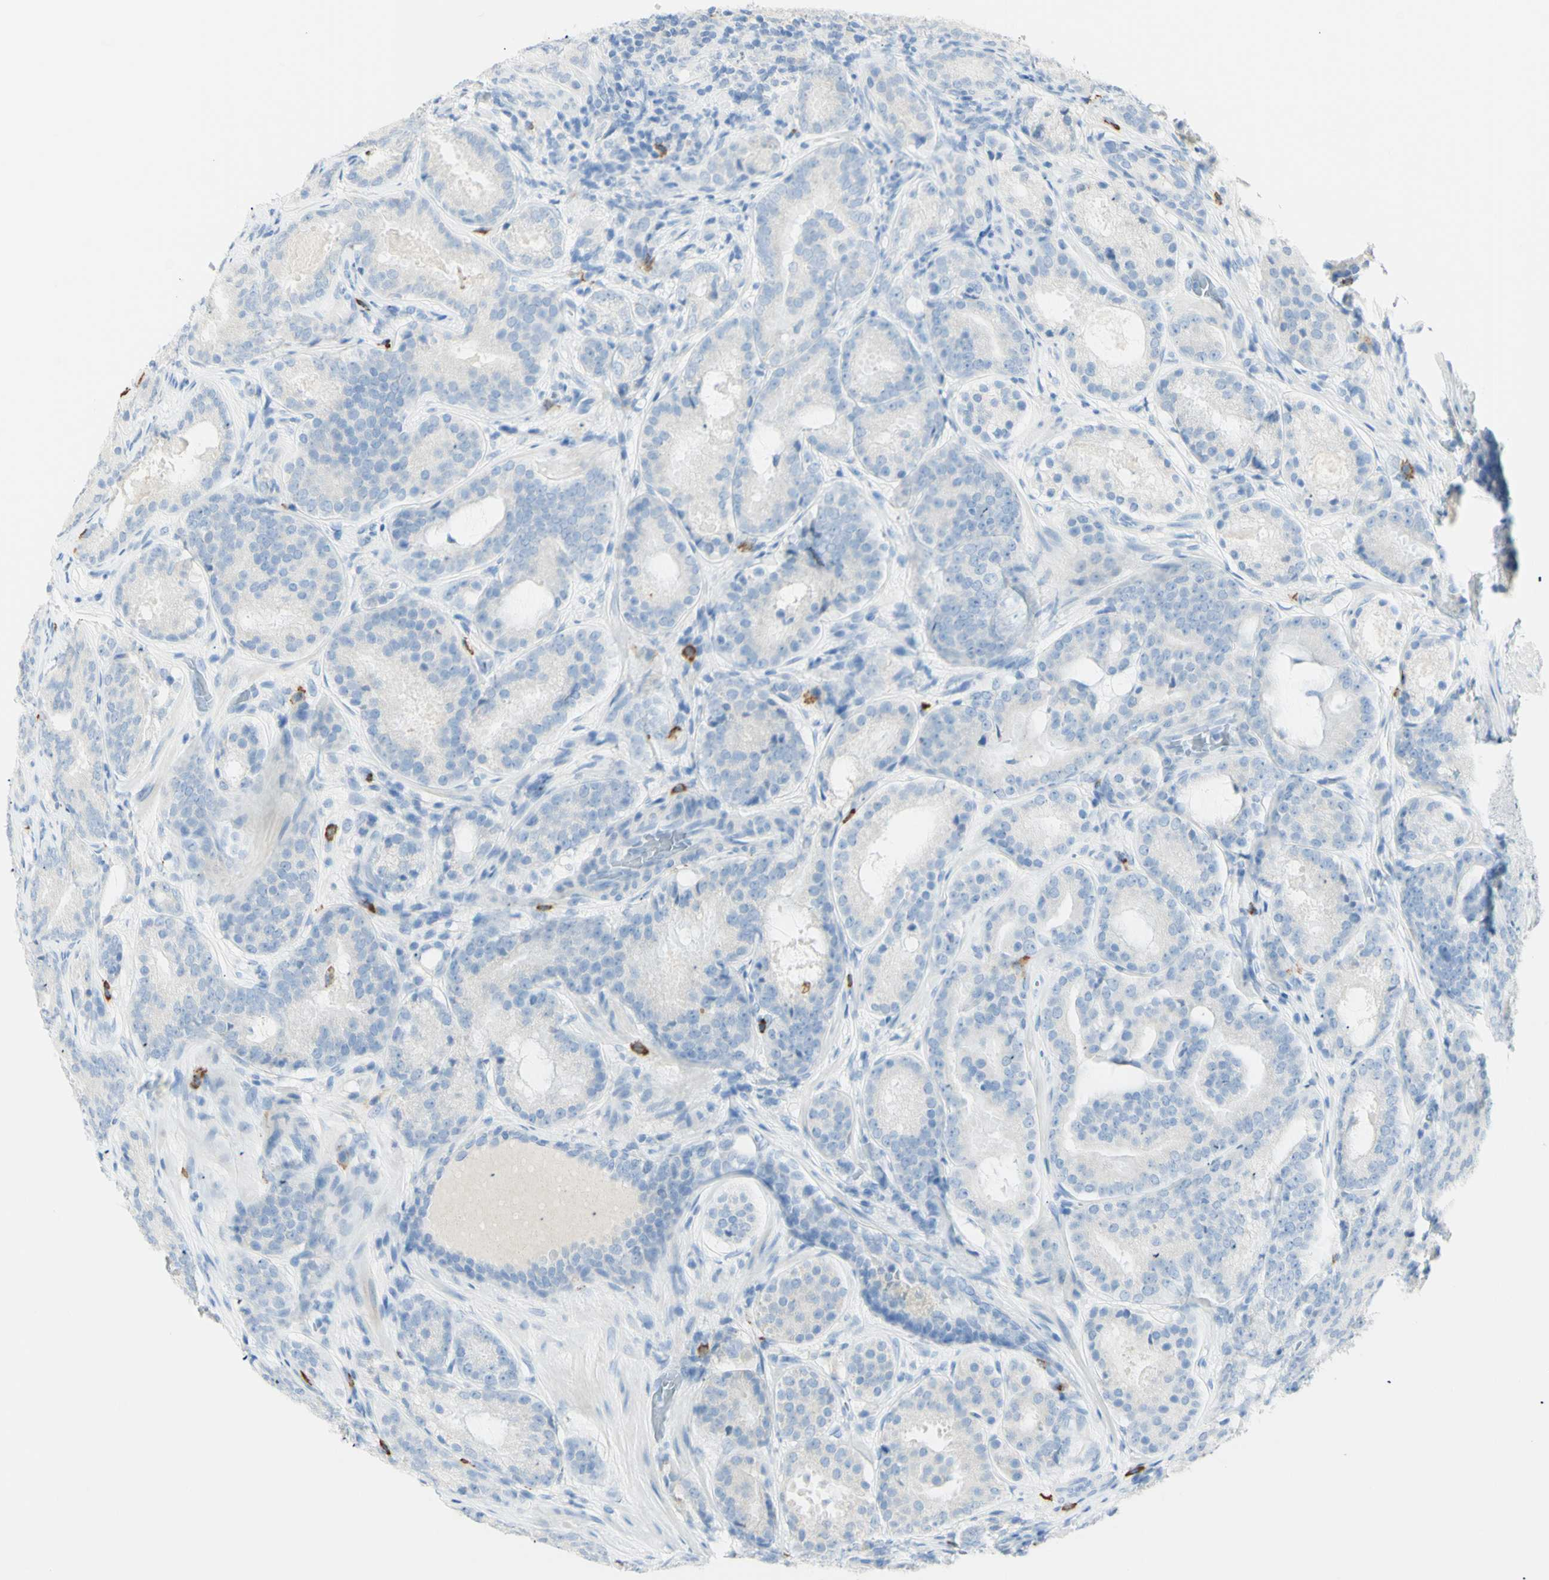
{"staining": {"intensity": "negative", "quantity": "none", "location": "none"}, "tissue": "prostate cancer", "cell_type": "Tumor cells", "image_type": "cancer", "snomed": [{"axis": "morphology", "description": "Adenocarcinoma, Low grade"}, {"axis": "topography", "description": "Prostate"}], "caption": "DAB immunohistochemical staining of prostate cancer shows no significant positivity in tumor cells.", "gene": "LETM1", "patient": {"sex": "male", "age": 69}}